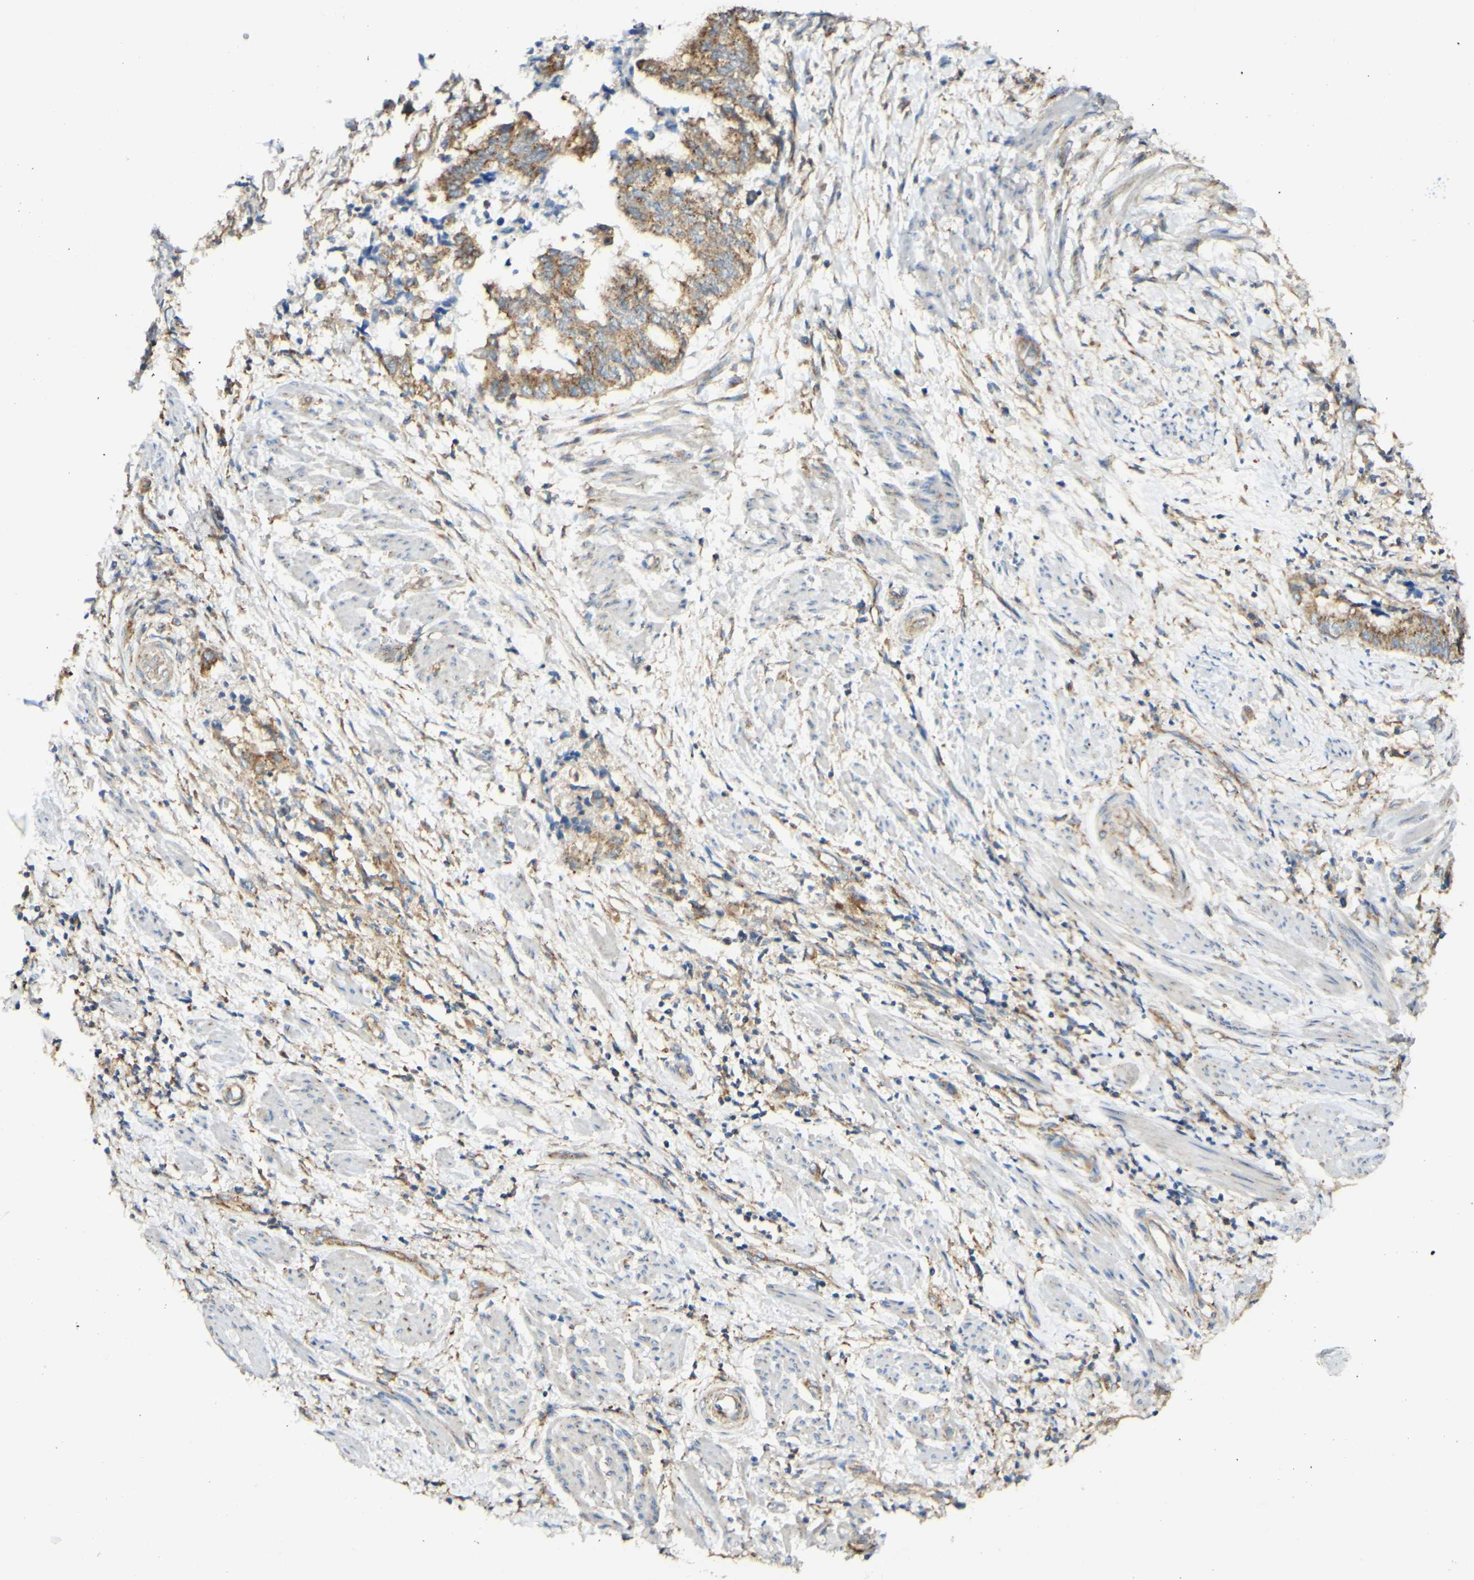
{"staining": {"intensity": "moderate", "quantity": "25%-75%", "location": "cytoplasmic/membranous"}, "tissue": "endometrial cancer", "cell_type": "Tumor cells", "image_type": "cancer", "snomed": [{"axis": "morphology", "description": "Necrosis, NOS"}, {"axis": "morphology", "description": "Adenocarcinoma, NOS"}, {"axis": "topography", "description": "Endometrium"}], "caption": "Moderate cytoplasmic/membranous expression for a protein is identified in approximately 25%-75% of tumor cells of endometrial cancer using immunohistochemistry.", "gene": "CLTC", "patient": {"sex": "female", "age": 79}}